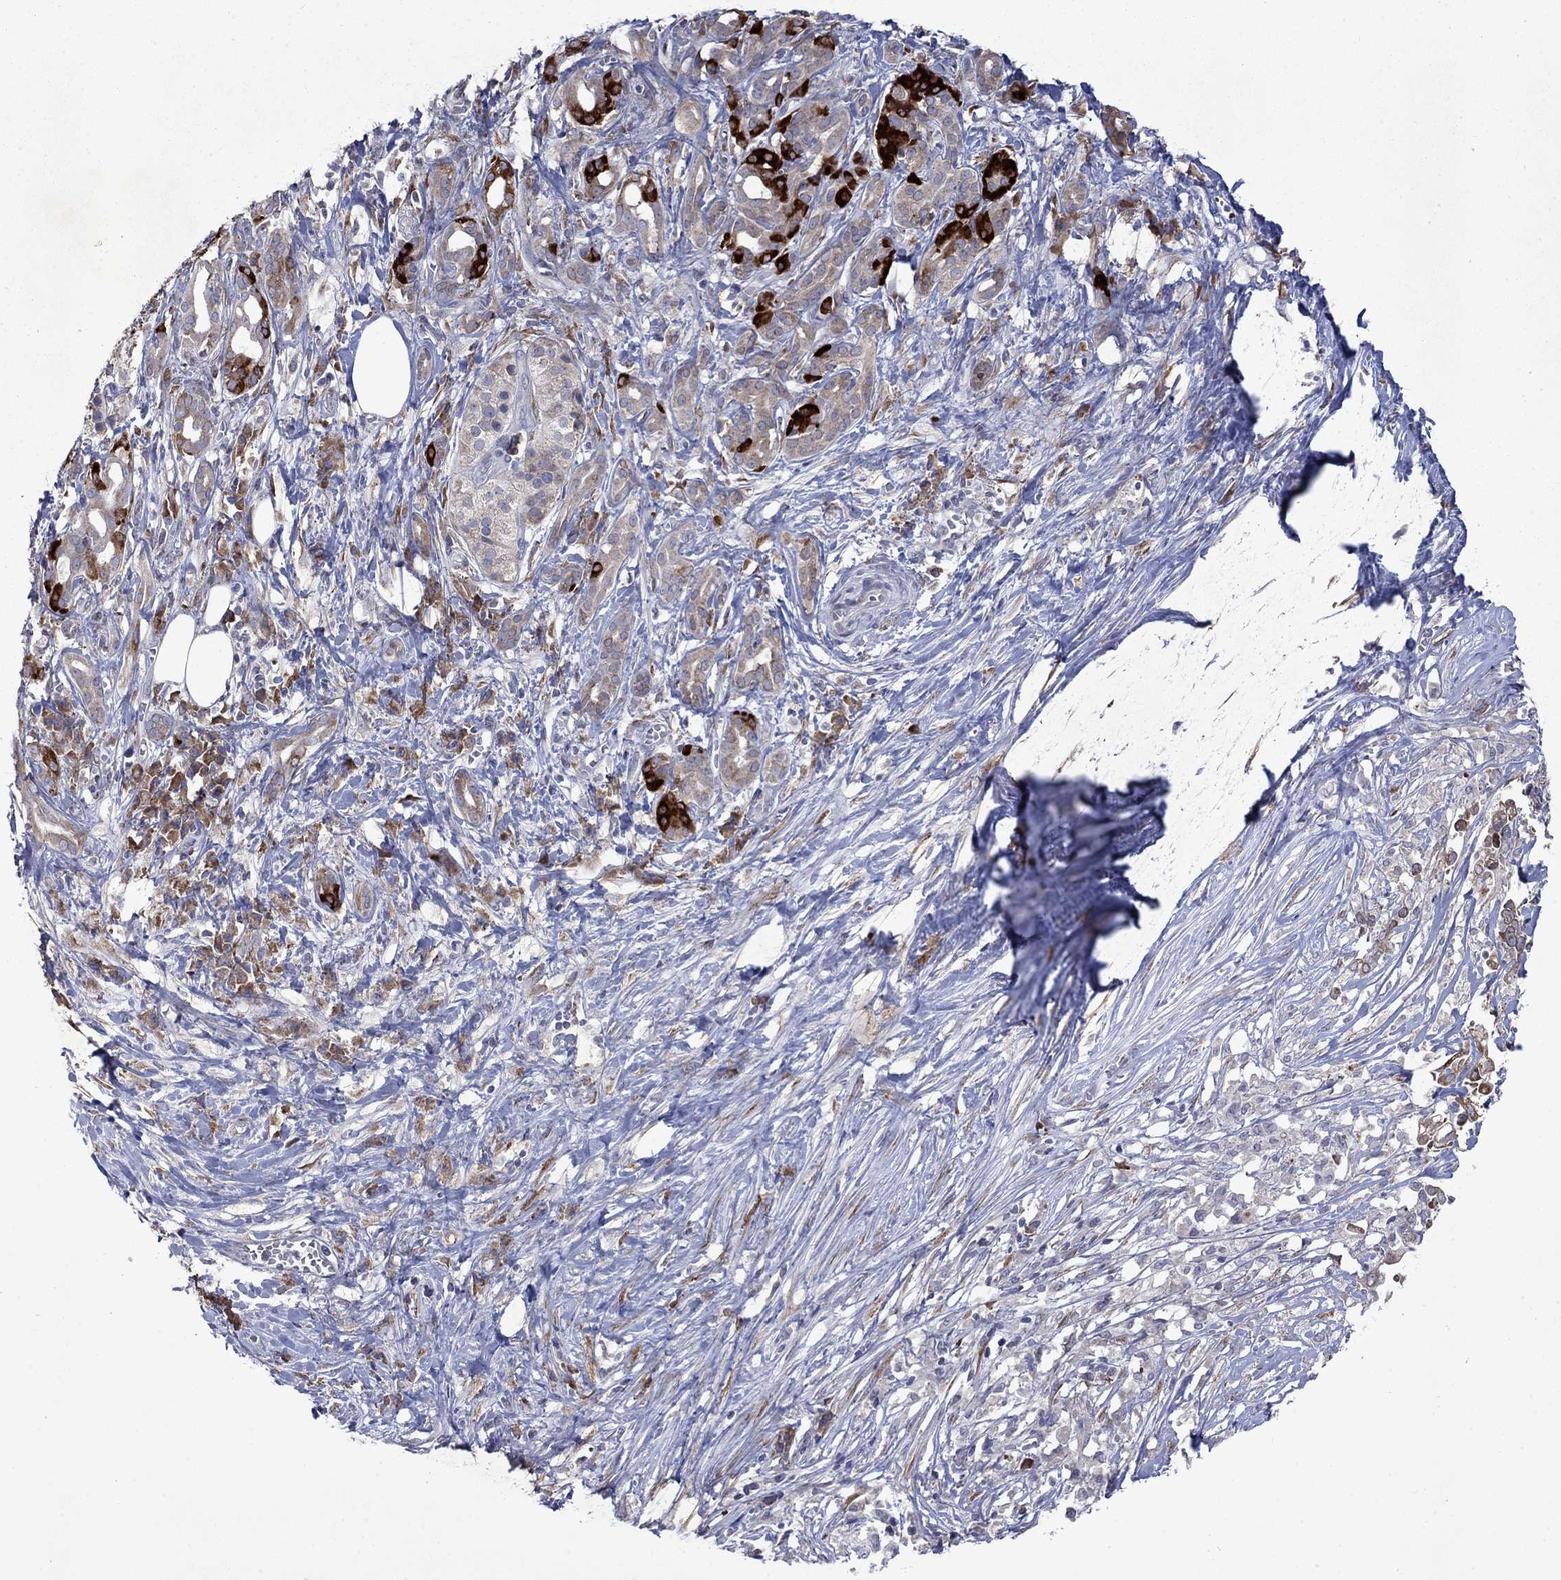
{"staining": {"intensity": "strong", "quantity": "<25%", "location": "cytoplasmic/membranous"}, "tissue": "pancreatic cancer", "cell_type": "Tumor cells", "image_type": "cancer", "snomed": [{"axis": "morphology", "description": "Adenocarcinoma, NOS"}, {"axis": "topography", "description": "Pancreas"}], "caption": "A high-resolution micrograph shows immunohistochemistry staining of pancreatic adenocarcinoma, which reveals strong cytoplasmic/membranous expression in about <25% of tumor cells.", "gene": "TMEM97", "patient": {"sex": "male", "age": 61}}